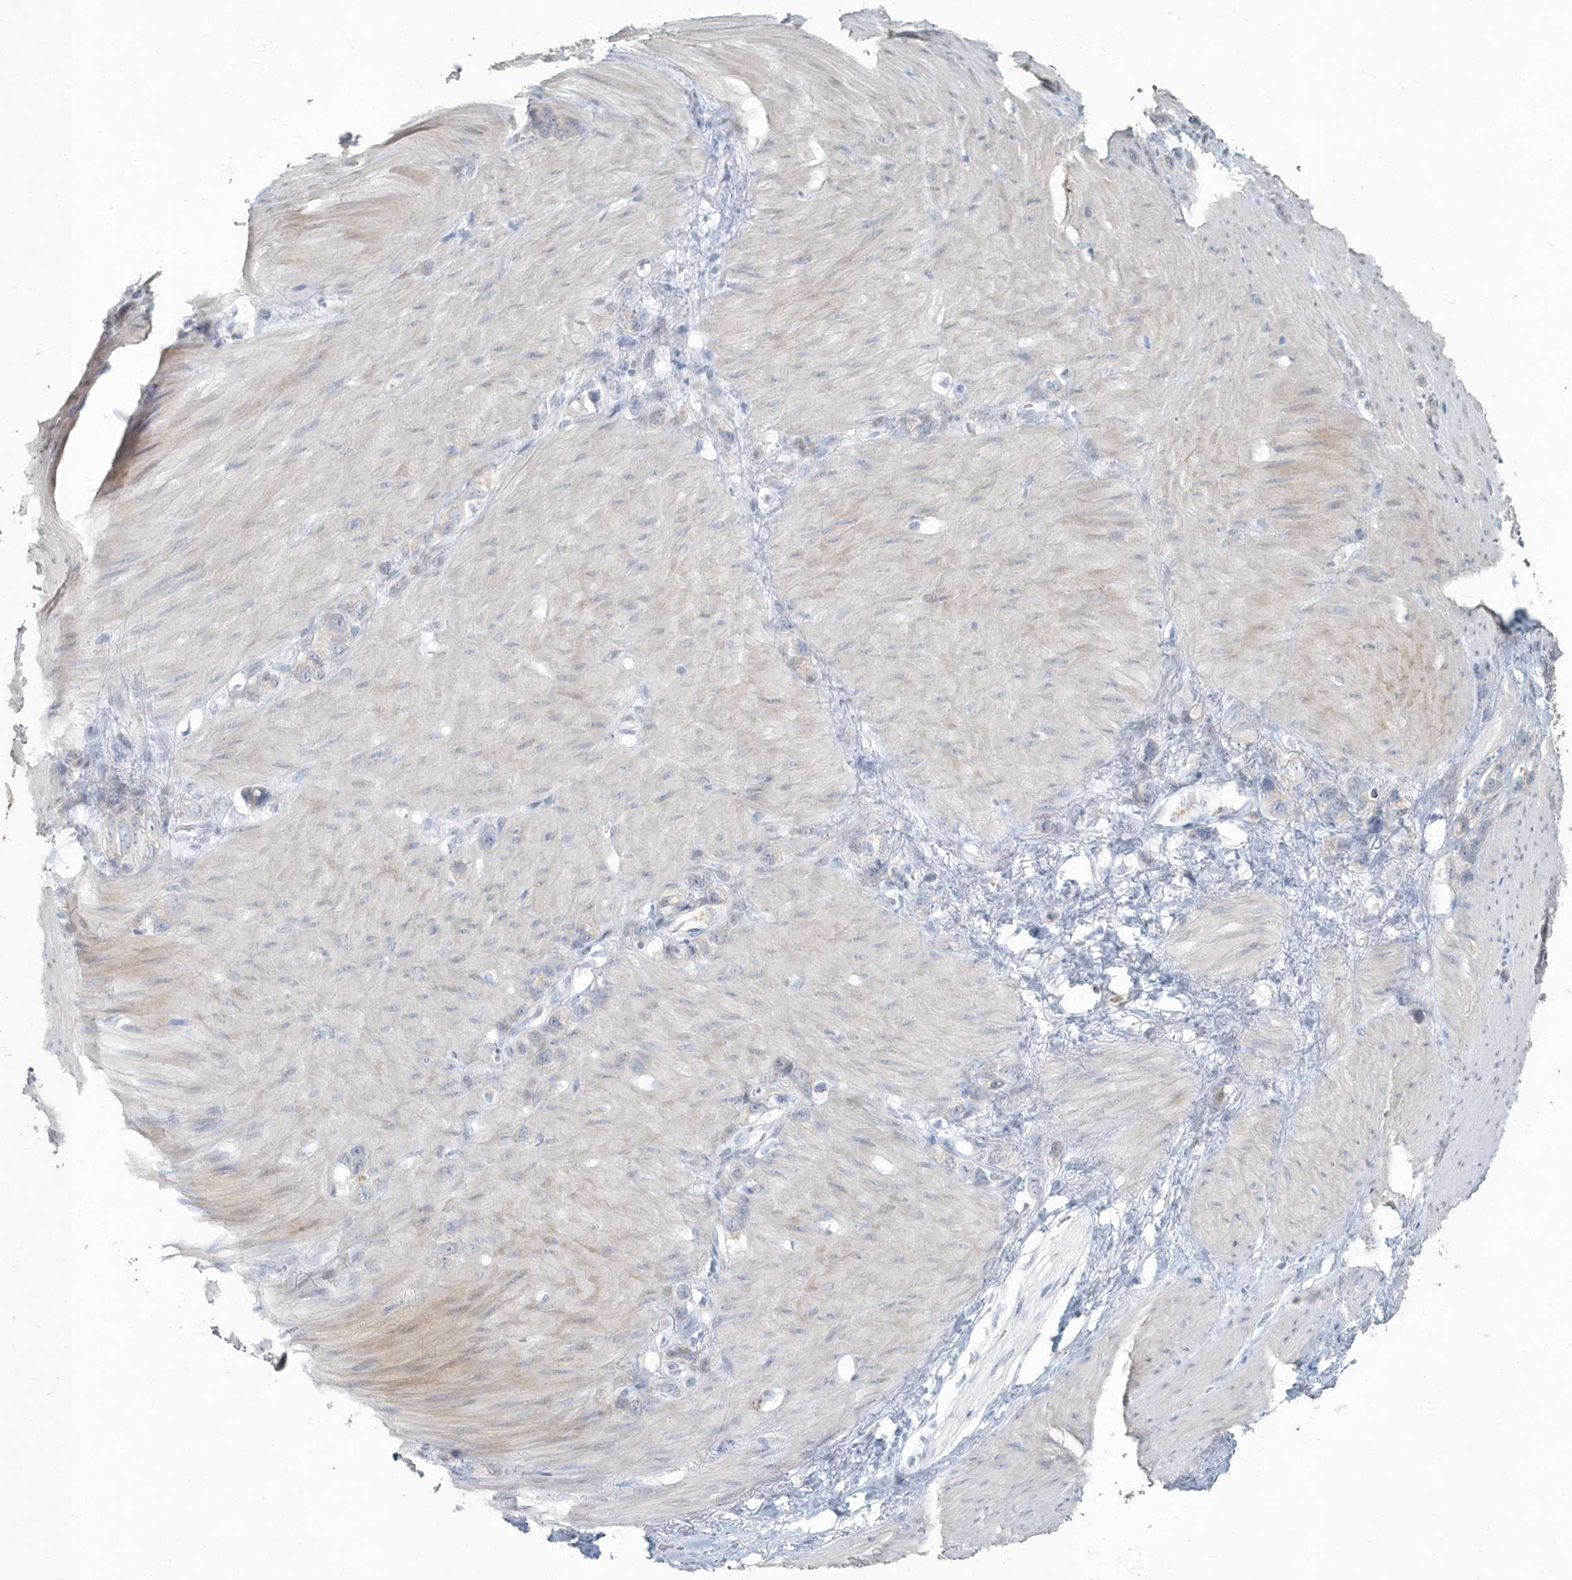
{"staining": {"intensity": "negative", "quantity": "none", "location": "none"}, "tissue": "stomach cancer", "cell_type": "Tumor cells", "image_type": "cancer", "snomed": [{"axis": "morphology", "description": "Normal tissue, NOS"}, {"axis": "morphology", "description": "Adenocarcinoma, NOS"}, {"axis": "morphology", "description": "Adenocarcinoma, High grade"}, {"axis": "topography", "description": "Stomach, upper"}, {"axis": "topography", "description": "Stomach"}], "caption": "DAB (3,3'-diaminobenzidine) immunohistochemical staining of human stomach cancer shows no significant staining in tumor cells.", "gene": "MYOT", "patient": {"sex": "female", "age": 65}}